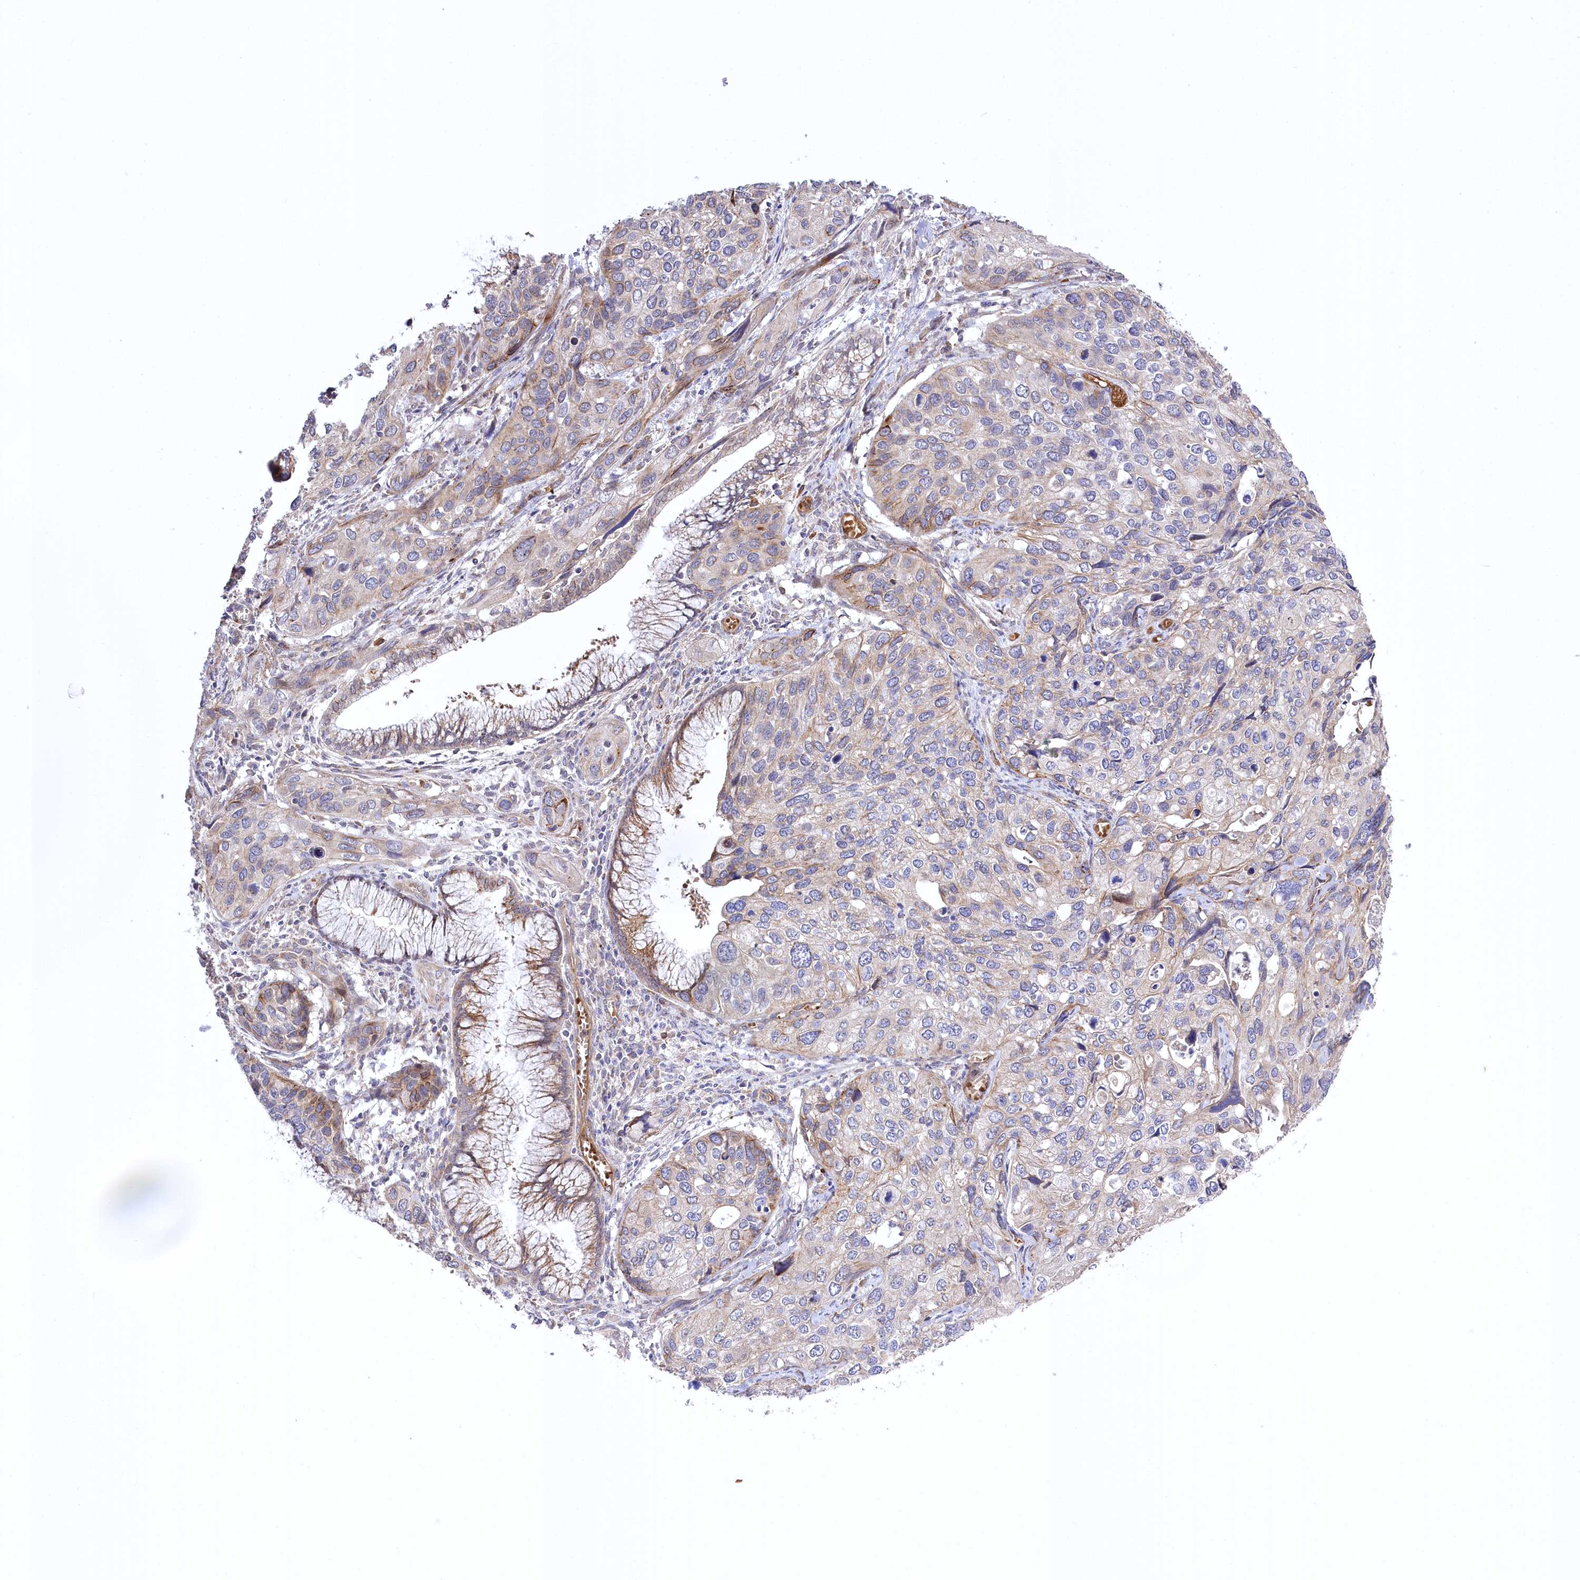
{"staining": {"intensity": "weak", "quantity": "<25%", "location": "cytoplasmic/membranous"}, "tissue": "cervical cancer", "cell_type": "Tumor cells", "image_type": "cancer", "snomed": [{"axis": "morphology", "description": "Squamous cell carcinoma, NOS"}, {"axis": "topography", "description": "Cervix"}], "caption": "A photomicrograph of cervical squamous cell carcinoma stained for a protein reveals no brown staining in tumor cells. (DAB IHC with hematoxylin counter stain).", "gene": "TRUB1", "patient": {"sex": "female", "age": 55}}